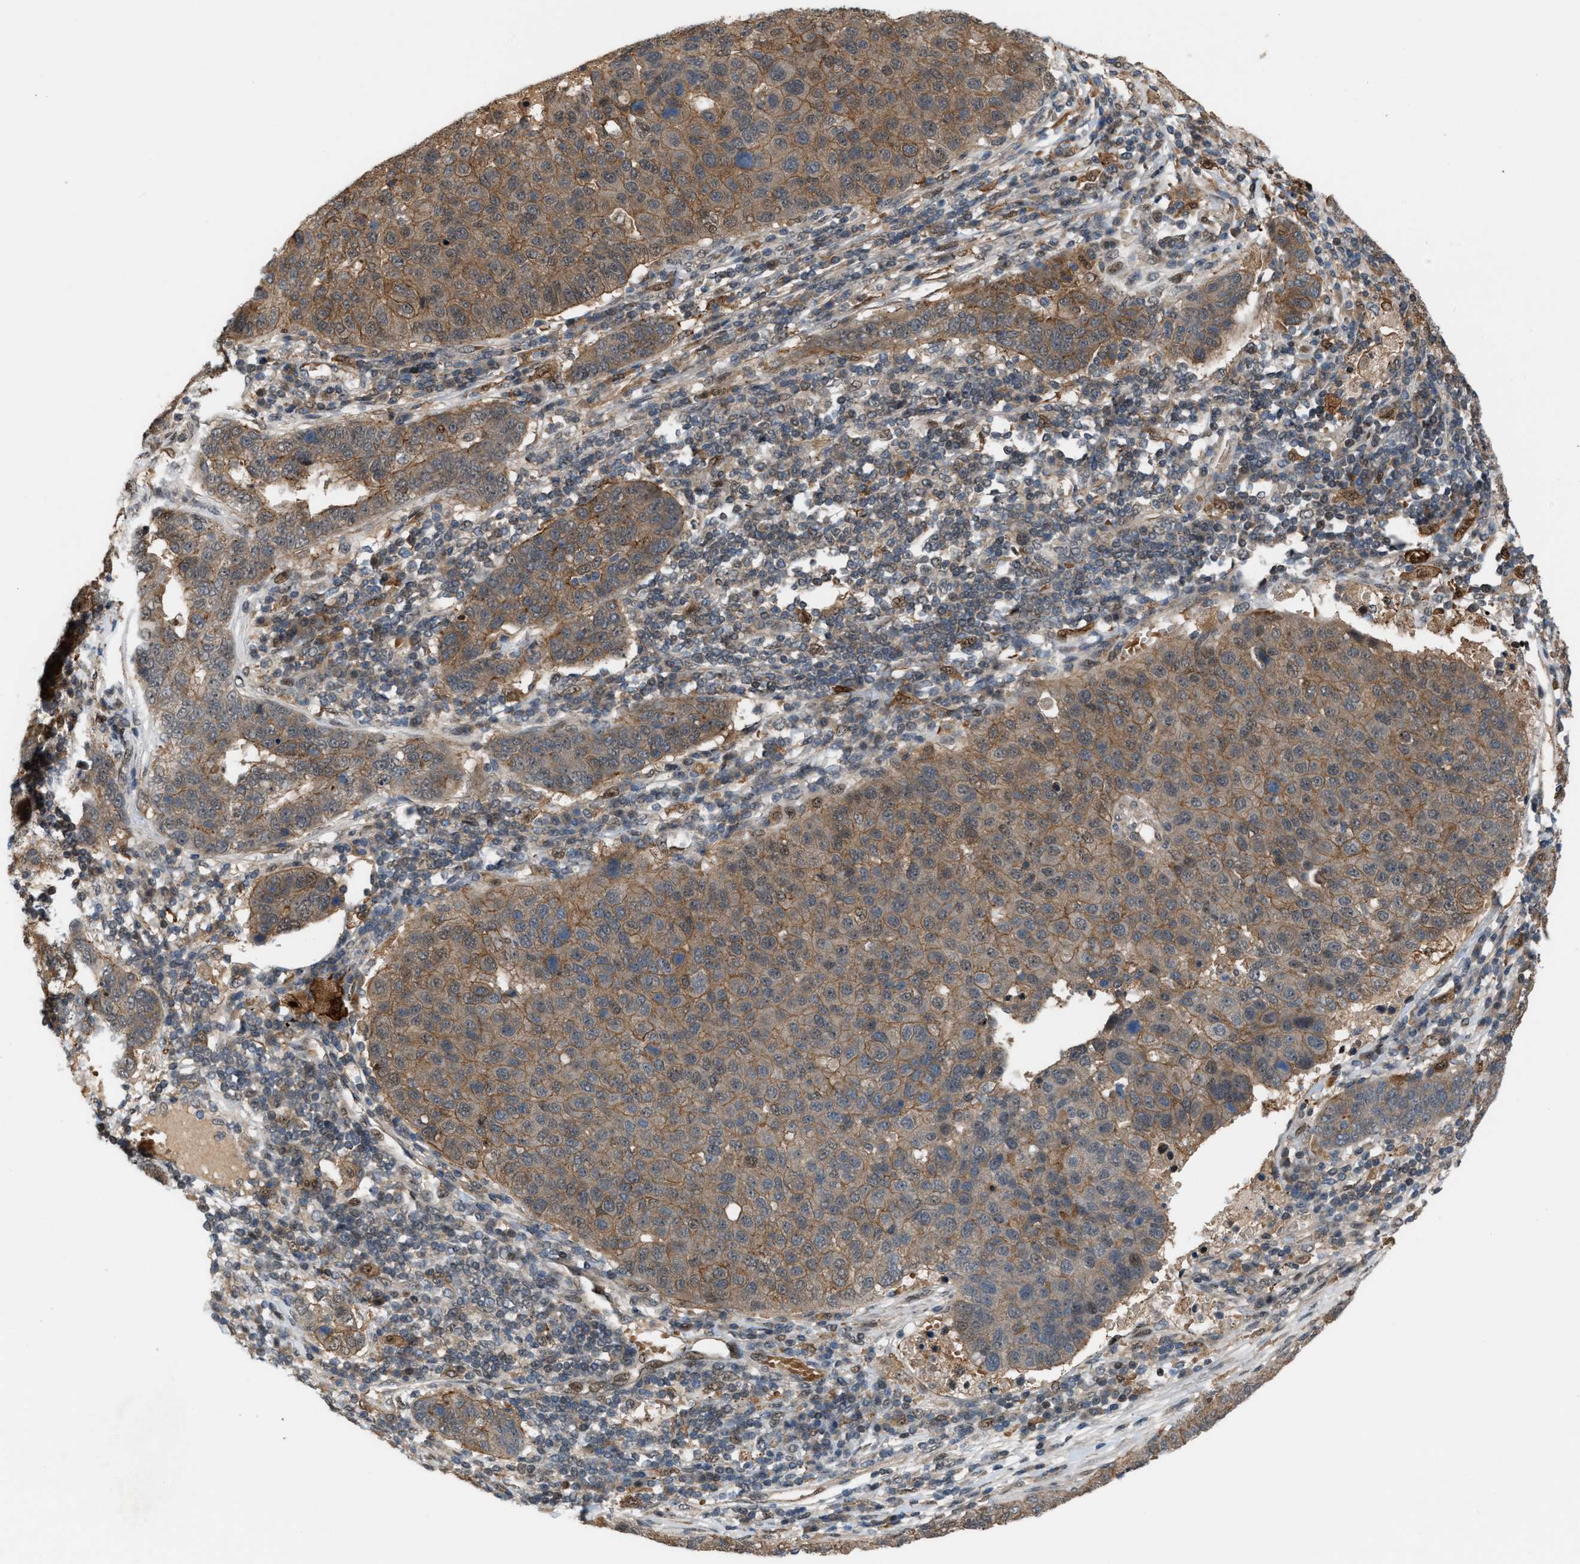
{"staining": {"intensity": "moderate", "quantity": ">75%", "location": "cytoplasmic/membranous"}, "tissue": "pancreatic cancer", "cell_type": "Tumor cells", "image_type": "cancer", "snomed": [{"axis": "morphology", "description": "Adenocarcinoma, NOS"}, {"axis": "topography", "description": "Pancreas"}], "caption": "Immunohistochemical staining of pancreatic cancer (adenocarcinoma) demonstrates medium levels of moderate cytoplasmic/membranous protein positivity in approximately >75% of tumor cells.", "gene": "RFFL", "patient": {"sex": "female", "age": 61}}